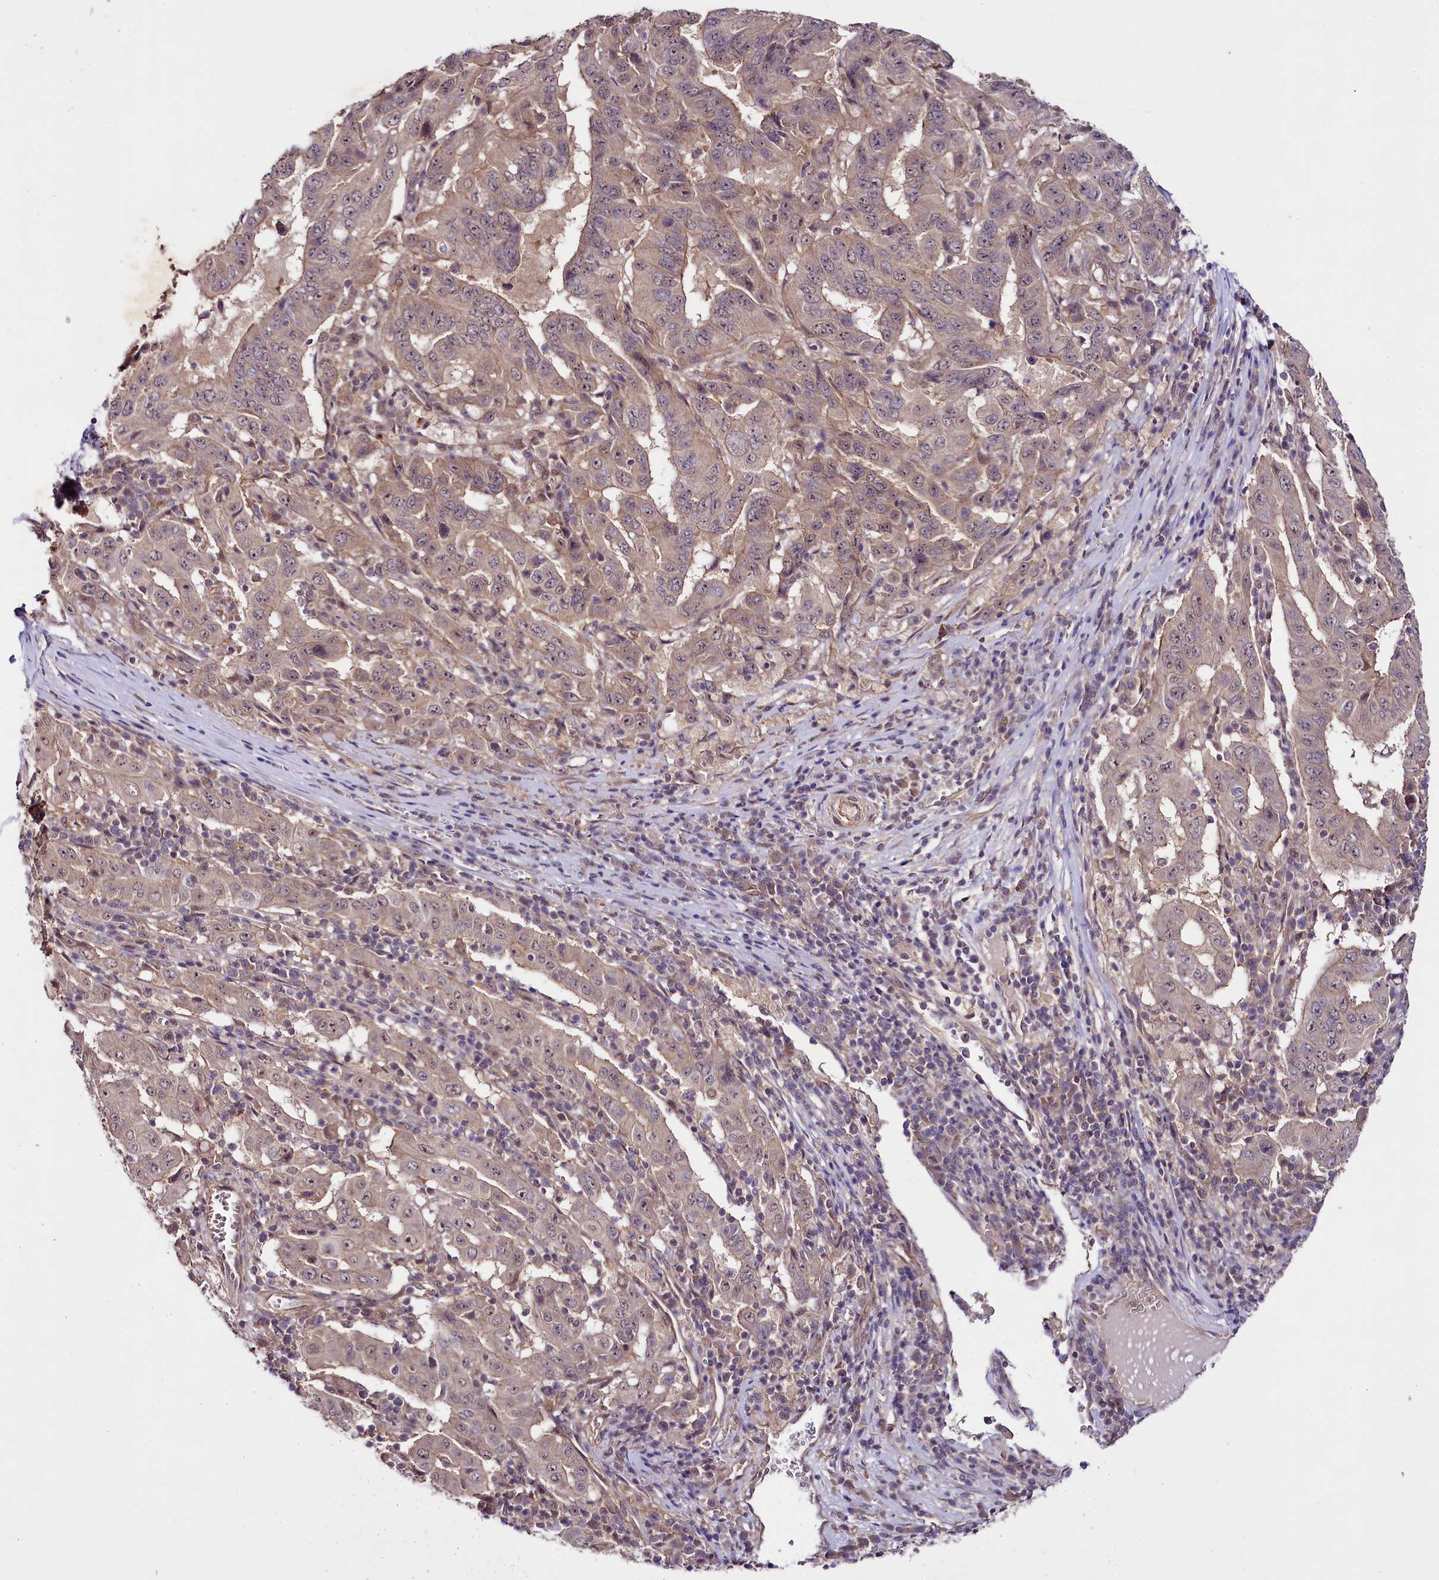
{"staining": {"intensity": "weak", "quantity": "25%-75%", "location": "cytoplasmic/membranous,nuclear"}, "tissue": "pancreatic cancer", "cell_type": "Tumor cells", "image_type": "cancer", "snomed": [{"axis": "morphology", "description": "Adenocarcinoma, NOS"}, {"axis": "topography", "description": "Pancreas"}], "caption": "Immunohistochemical staining of pancreatic cancer (adenocarcinoma) exhibits weak cytoplasmic/membranous and nuclear protein expression in about 25%-75% of tumor cells. (DAB (3,3'-diaminobenzidine) IHC, brown staining for protein, blue staining for nuclei).", "gene": "PHLDB1", "patient": {"sex": "male", "age": 63}}